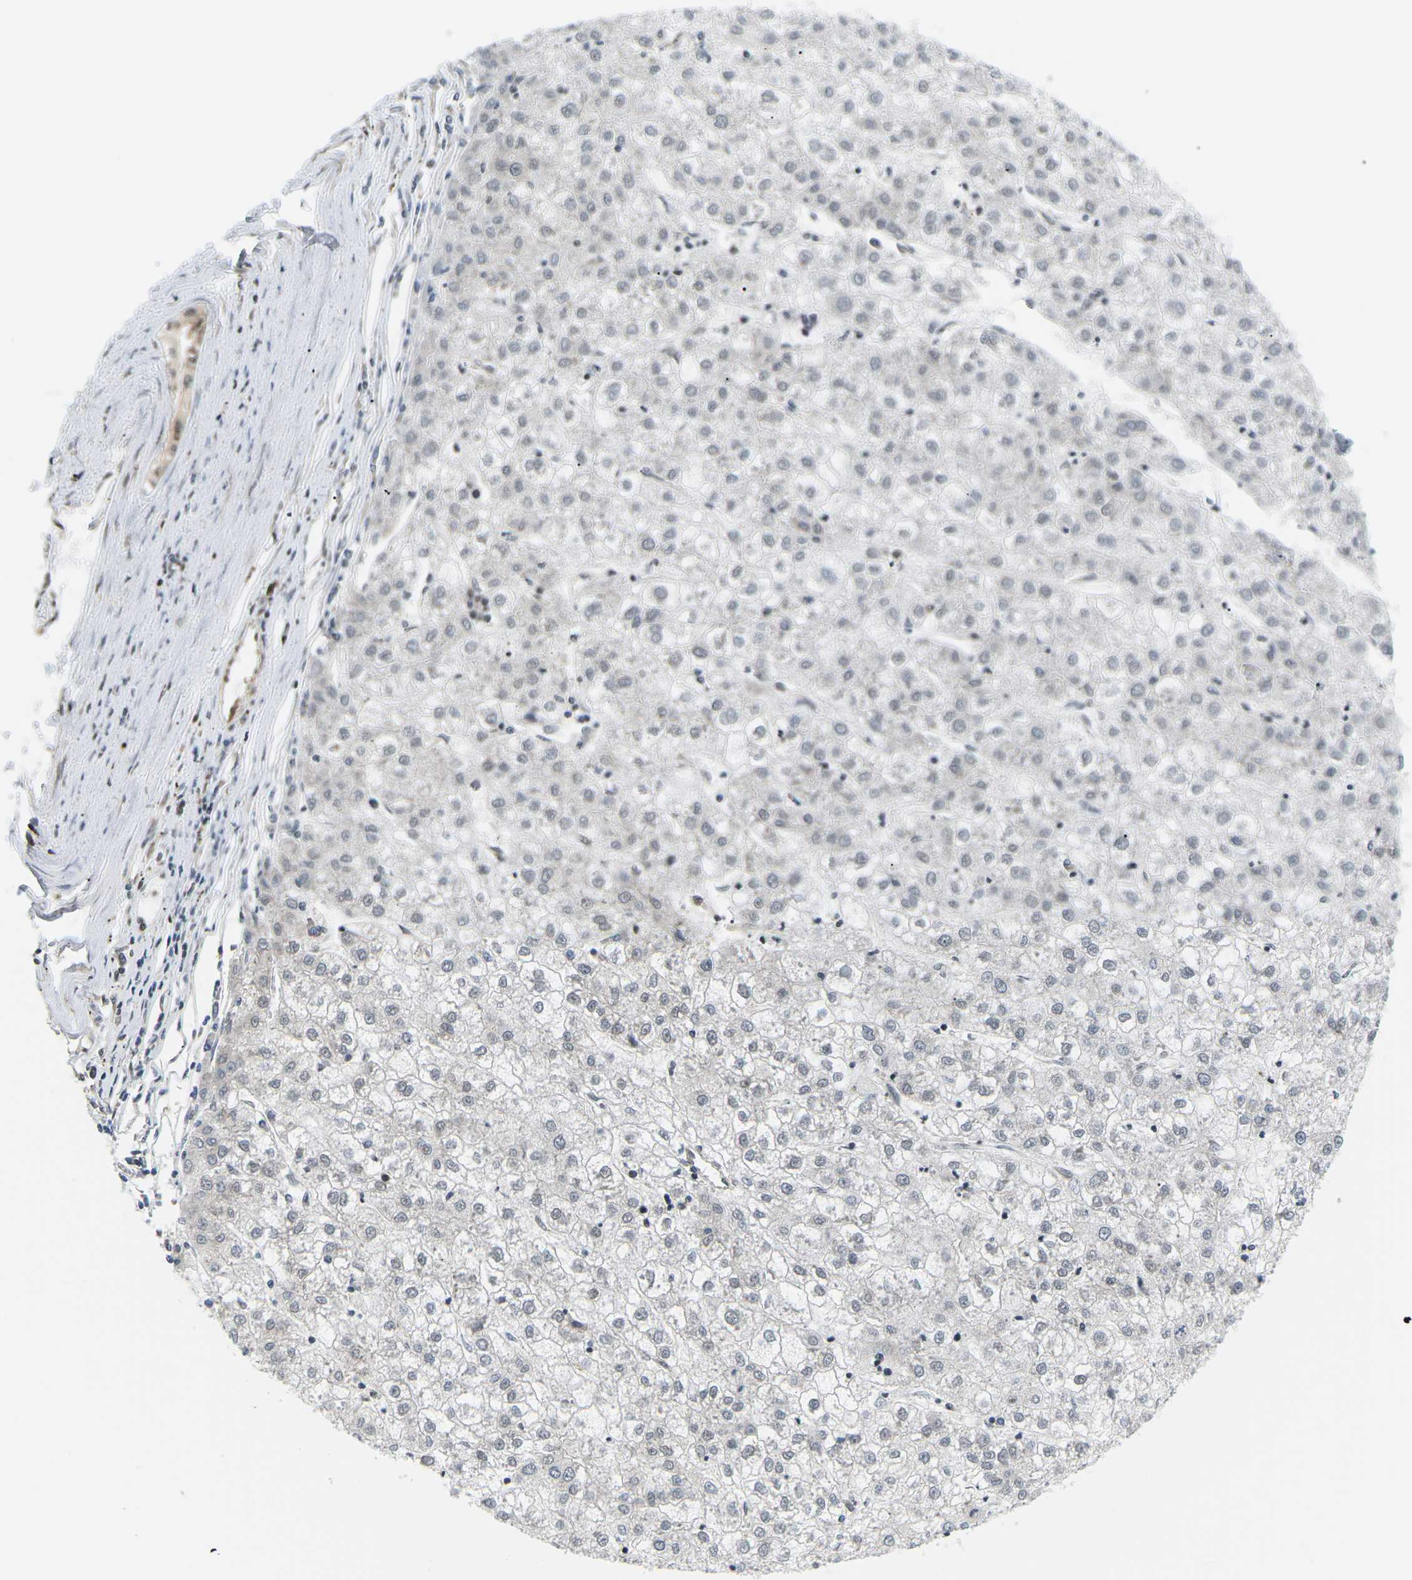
{"staining": {"intensity": "negative", "quantity": "none", "location": "none"}, "tissue": "liver cancer", "cell_type": "Tumor cells", "image_type": "cancer", "snomed": [{"axis": "morphology", "description": "Carcinoma, Hepatocellular, NOS"}, {"axis": "topography", "description": "Liver"}], "caption": "Histopathology image shows no protein positivity in tumor cells of liver hepatocellular carcinoma tissue.", "gene": "CELF1", "patient": {"sex": "male", "age": 72}}